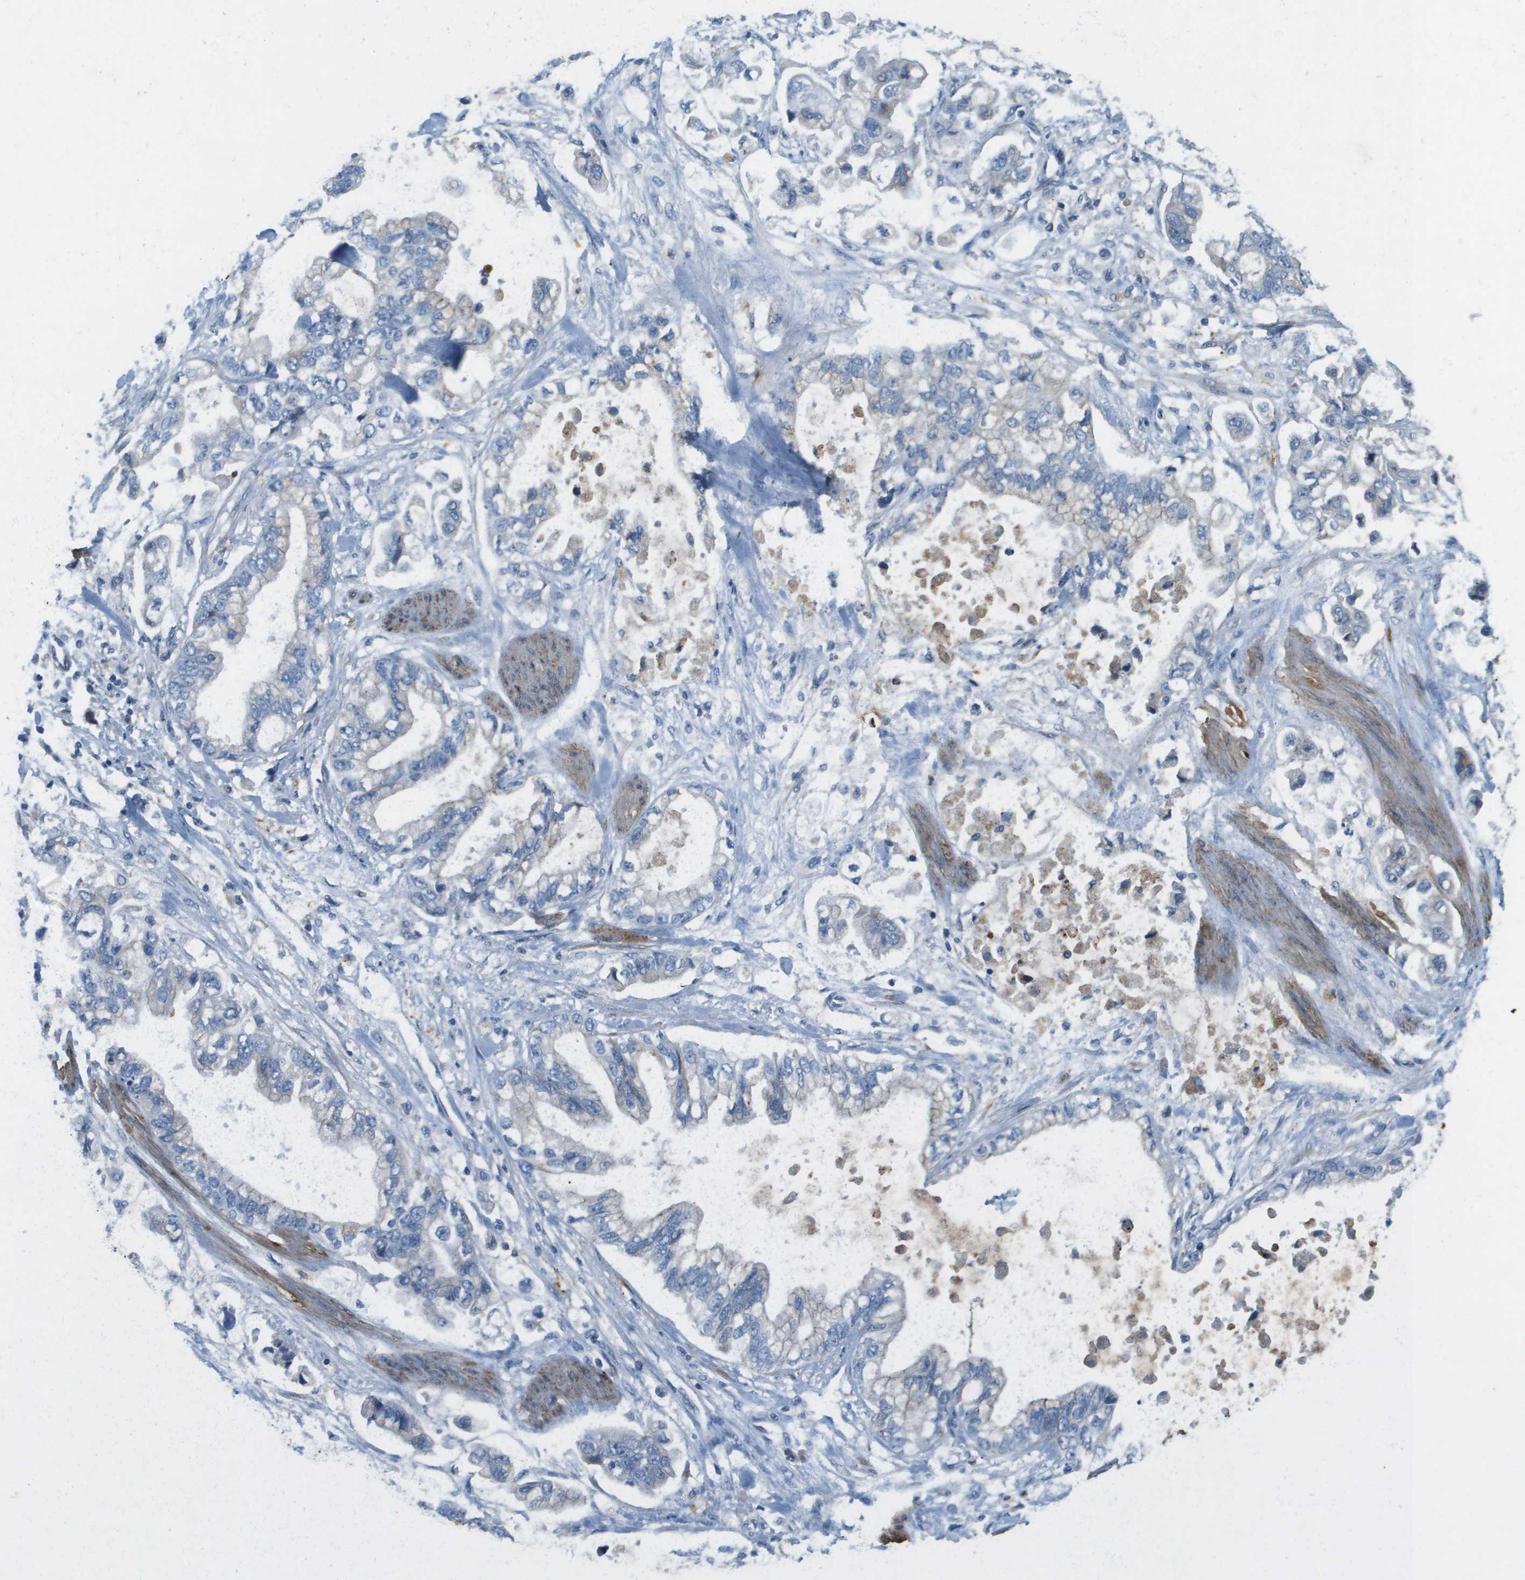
{"staining": {"intensity": "negative", "quantity": "none", "location": "none"}, "tissue": "stomach cancer", "cell_type": "Tumor cells", "image_type": "cancer", "snomed": [{"axis": "morphology", "description": "Normal tissue, NOS"}, {"axis": "morphology", "description": "Adenocarcinoma, NOS"}, {"axis": "topography", "description": "Stomach"}], "caption": "The immunohistochemistry micrograph has no significant staining in tumor cells of stomach adenocarcinoma tissue. (Brightfield microscopy of DAB immunohistochemistry (IHC) at high magnification).", "gene": "MYH11", "patient": {"sex": "male", "age": 62}}